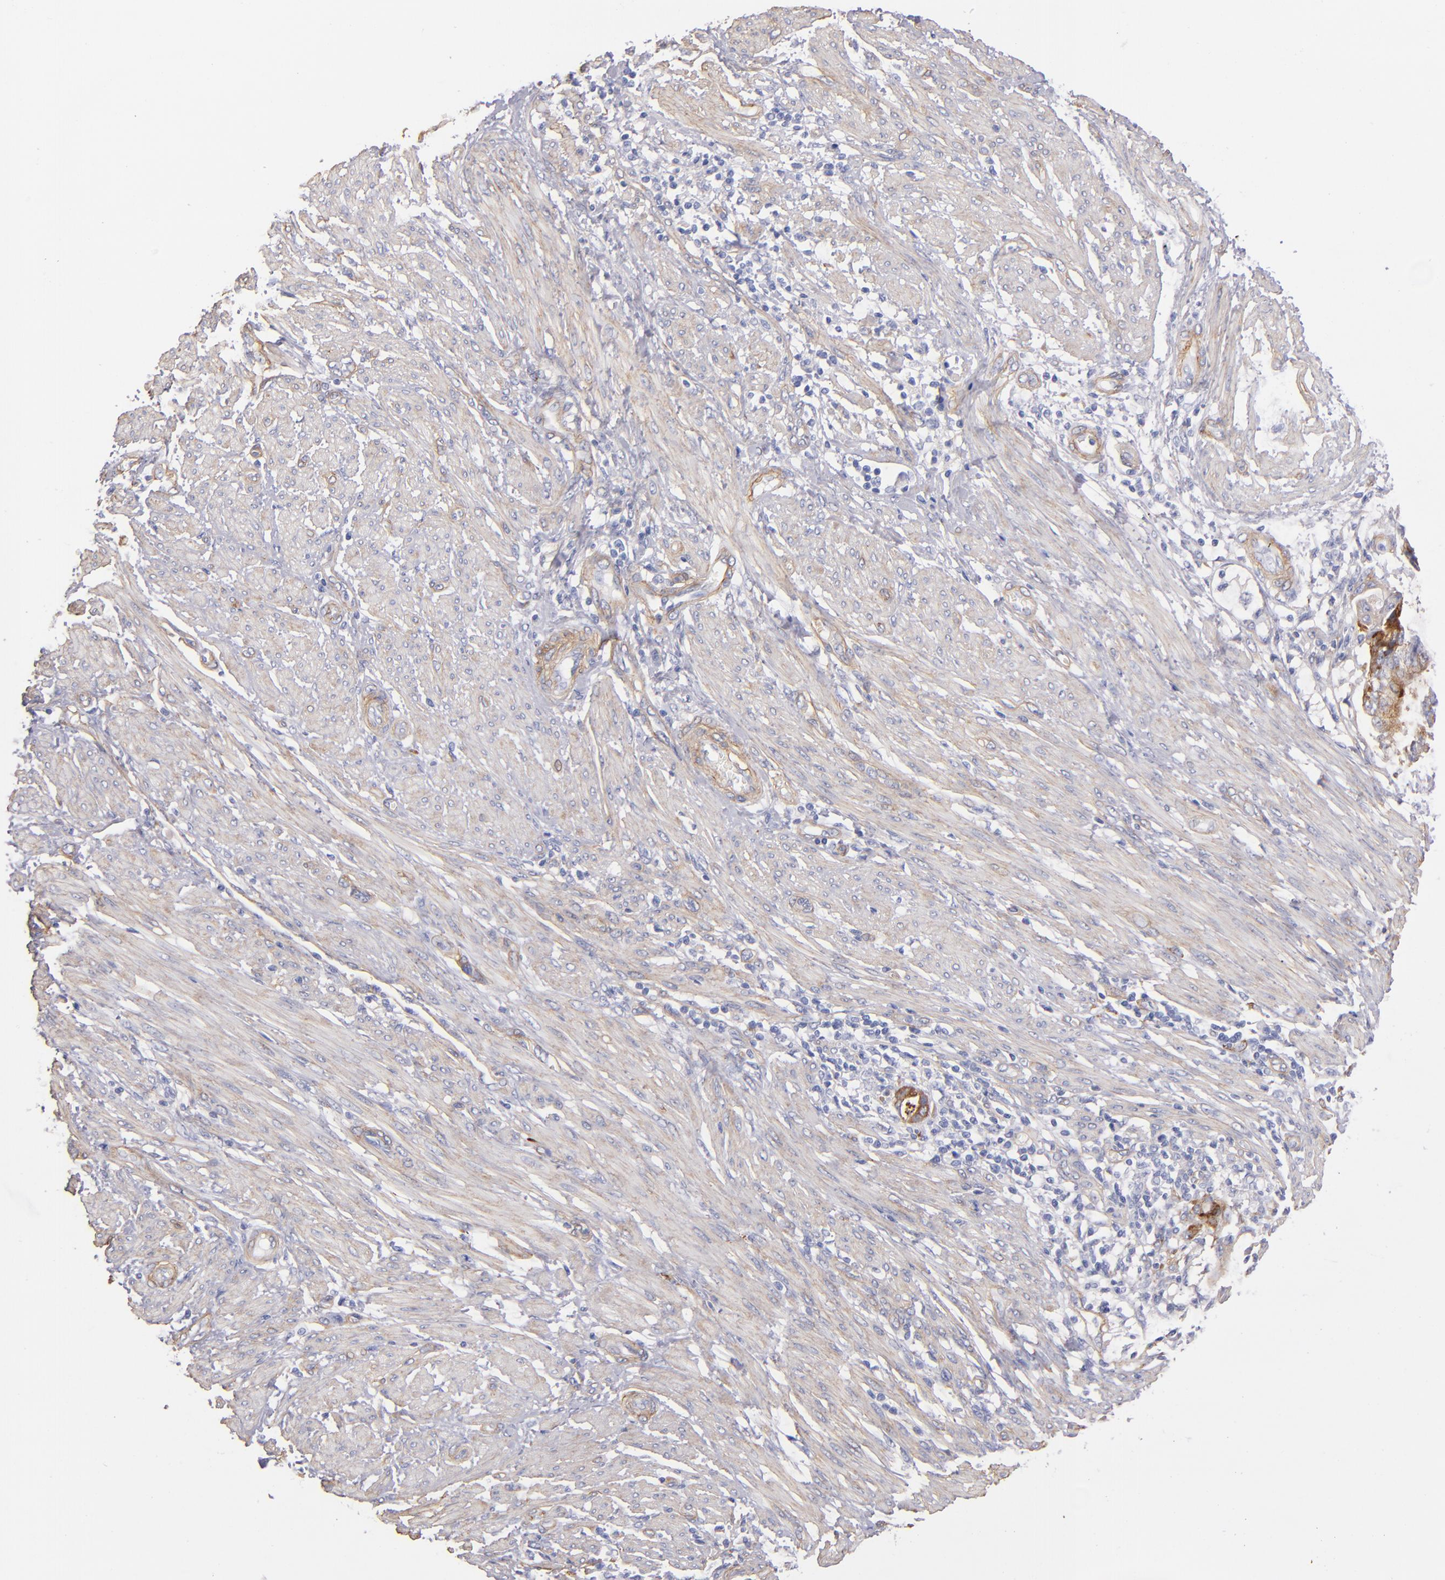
{"staining": {"intensity": "moderate", "quantity": "25%-75%", "location": "cytoplasmic/membranous"}, "tissue": "endometrial cancer", "cell_type": "Tumor cells", "image_type": "cancer", "snomed": [{"axis": "morphology", "description": "Adenocarcinoma, NOS"}, {"axis": "topography", "description": "Endometrium"}], "caption": "The immunohistochemical stain shows moderate cytoplasmic/membranous staining in tumor cells of adenocarcinoma (endometrial) tissue. The staining was performed using DAB, with brown indicating positive protein expression. Nuclei are stained blue with hematoxylin.", "gene": "LAMC1", "patient": {"sex": "female", "age": 63}}